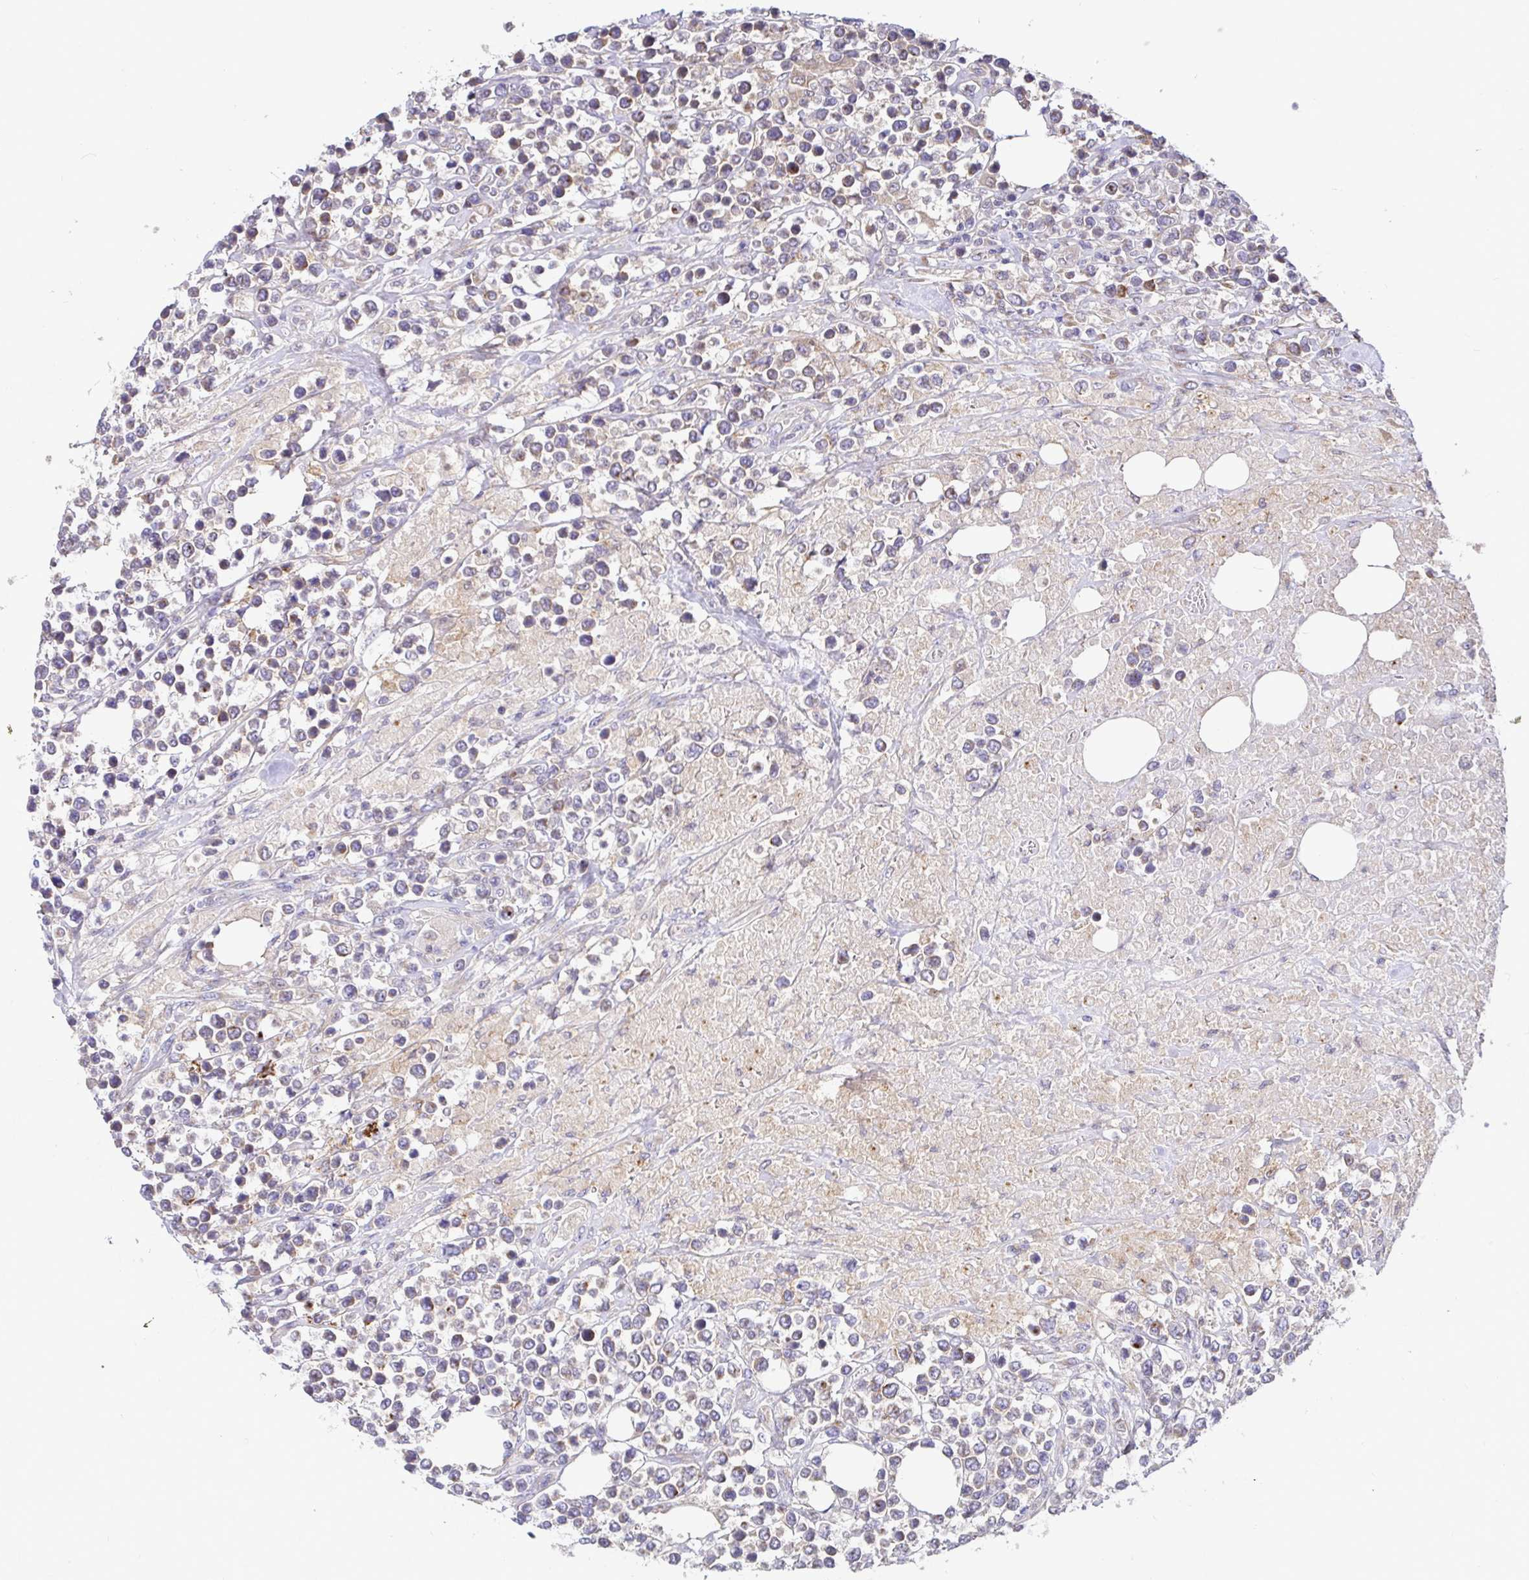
{"staining": {"intensity": "weak", "quantity": "<25%", "location": "cytoplasmic/membranous"}, "tissue": "lymphoma", "cell_type": "Tumor cells", "image_type": "cancer", "snomed": [{"axis": "morphology", "description": "Malignant lymphoma, non-Hodgkin's type, High grade"}, {"axis": "topography", "description": "Soft tissue"}], "caption": "The histopathology image demonstrates no staining of tumor cells in lymphoma.", "gene": "ELP1", "patient": {"sex": "female", "age": 56}}